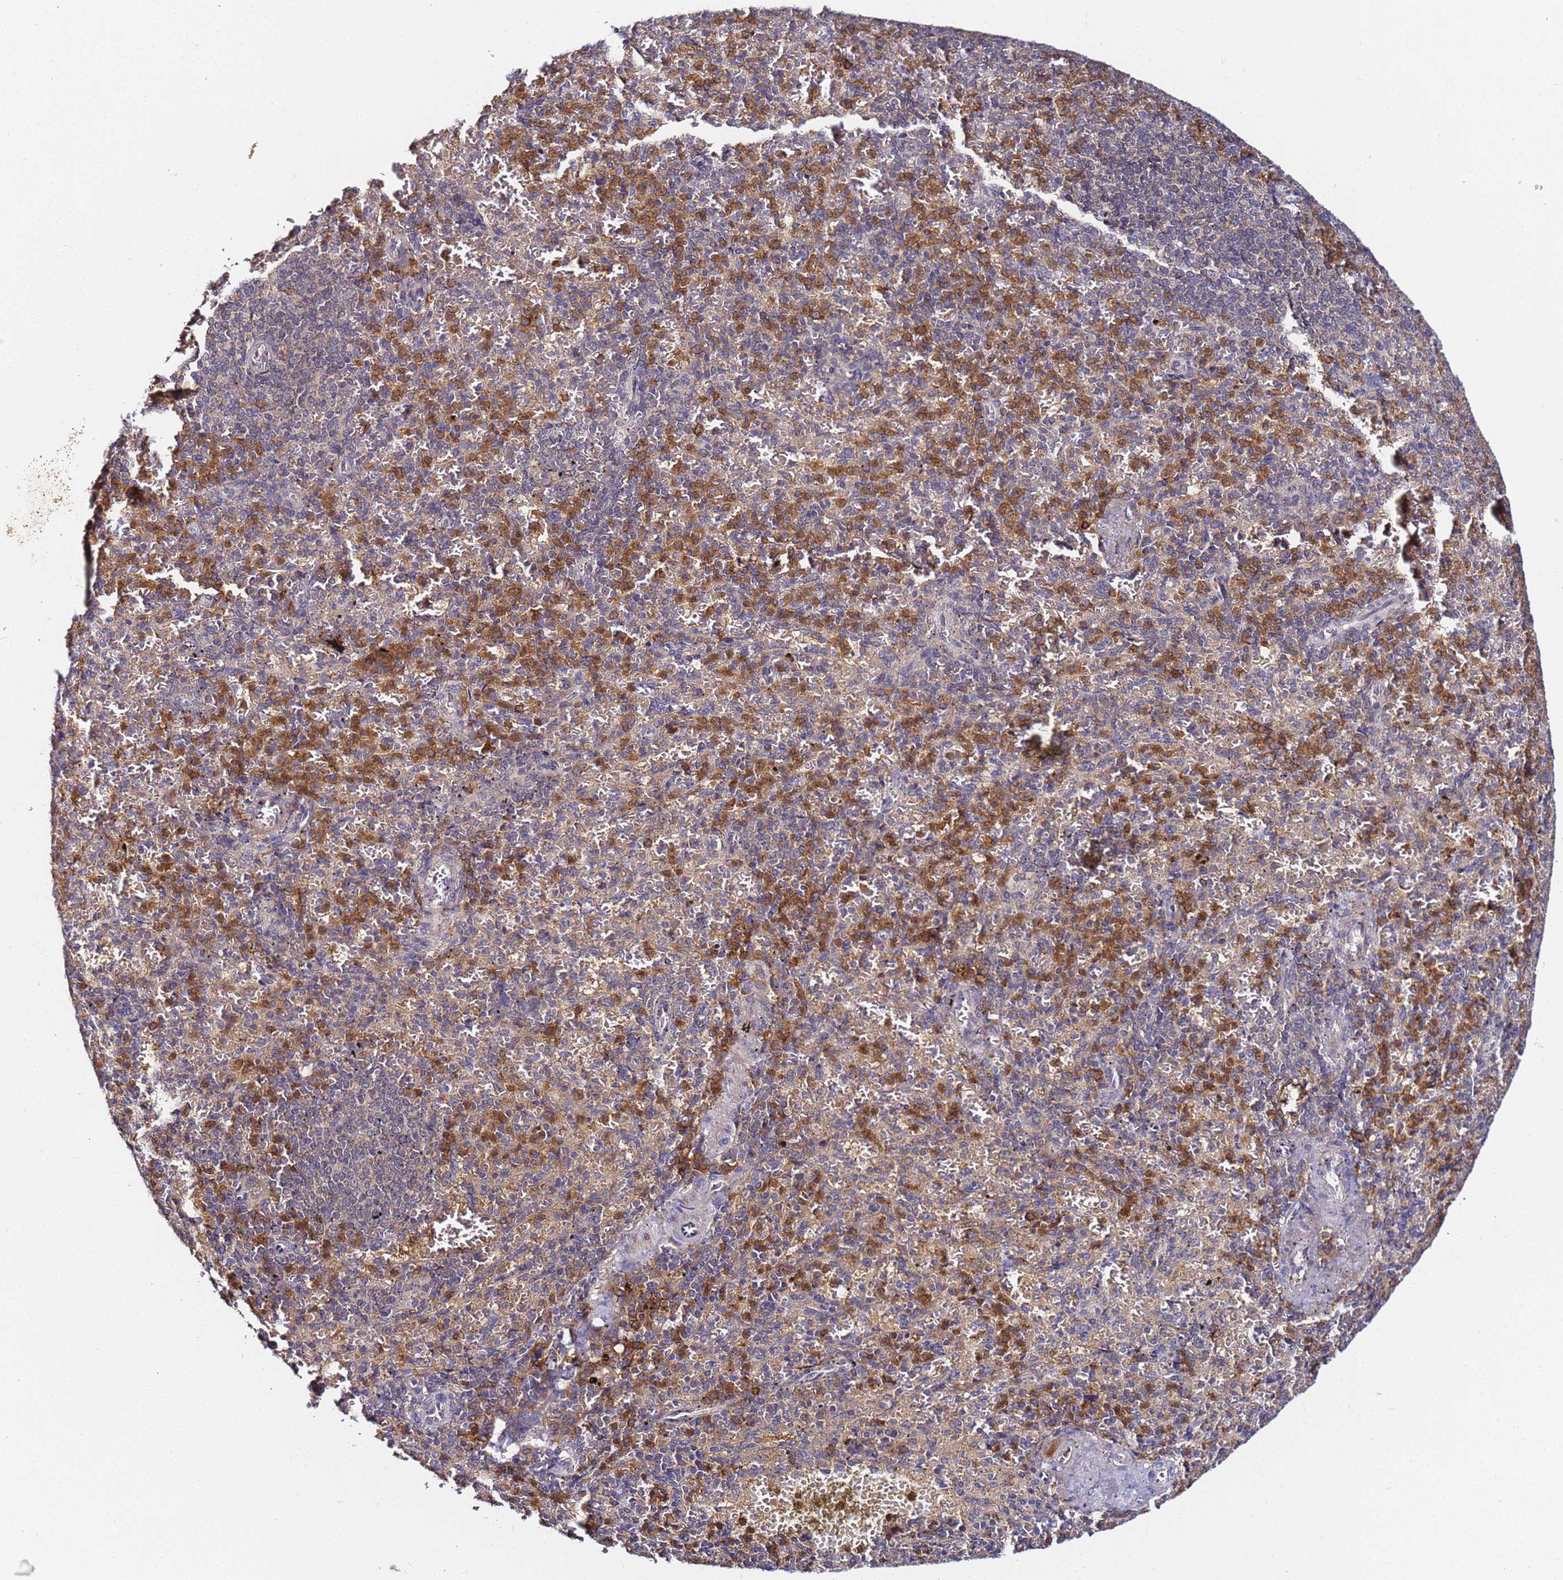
{"staining": {"intensity": "moderate", "quantity": "<25%", "location": "cytoplasmic/membranous"}, "tissue": "spleen", "cell_type": "Cells in red pulp", "image_type": "normal", "snomed": [{"axis": "morphology", "description": "Normal tissue, NOS"}, {"axis": "topography", "description": "Spleen"}], "caption": "A high-resolution photomicrograph shows immunohistochemistry staining of normal spleen, which displays moderate cytoplasmic/membranous staining in about <25% of cells in red pulp.", "gene": "LRRC69", "patient": {"sex": "female", "age": 74}}